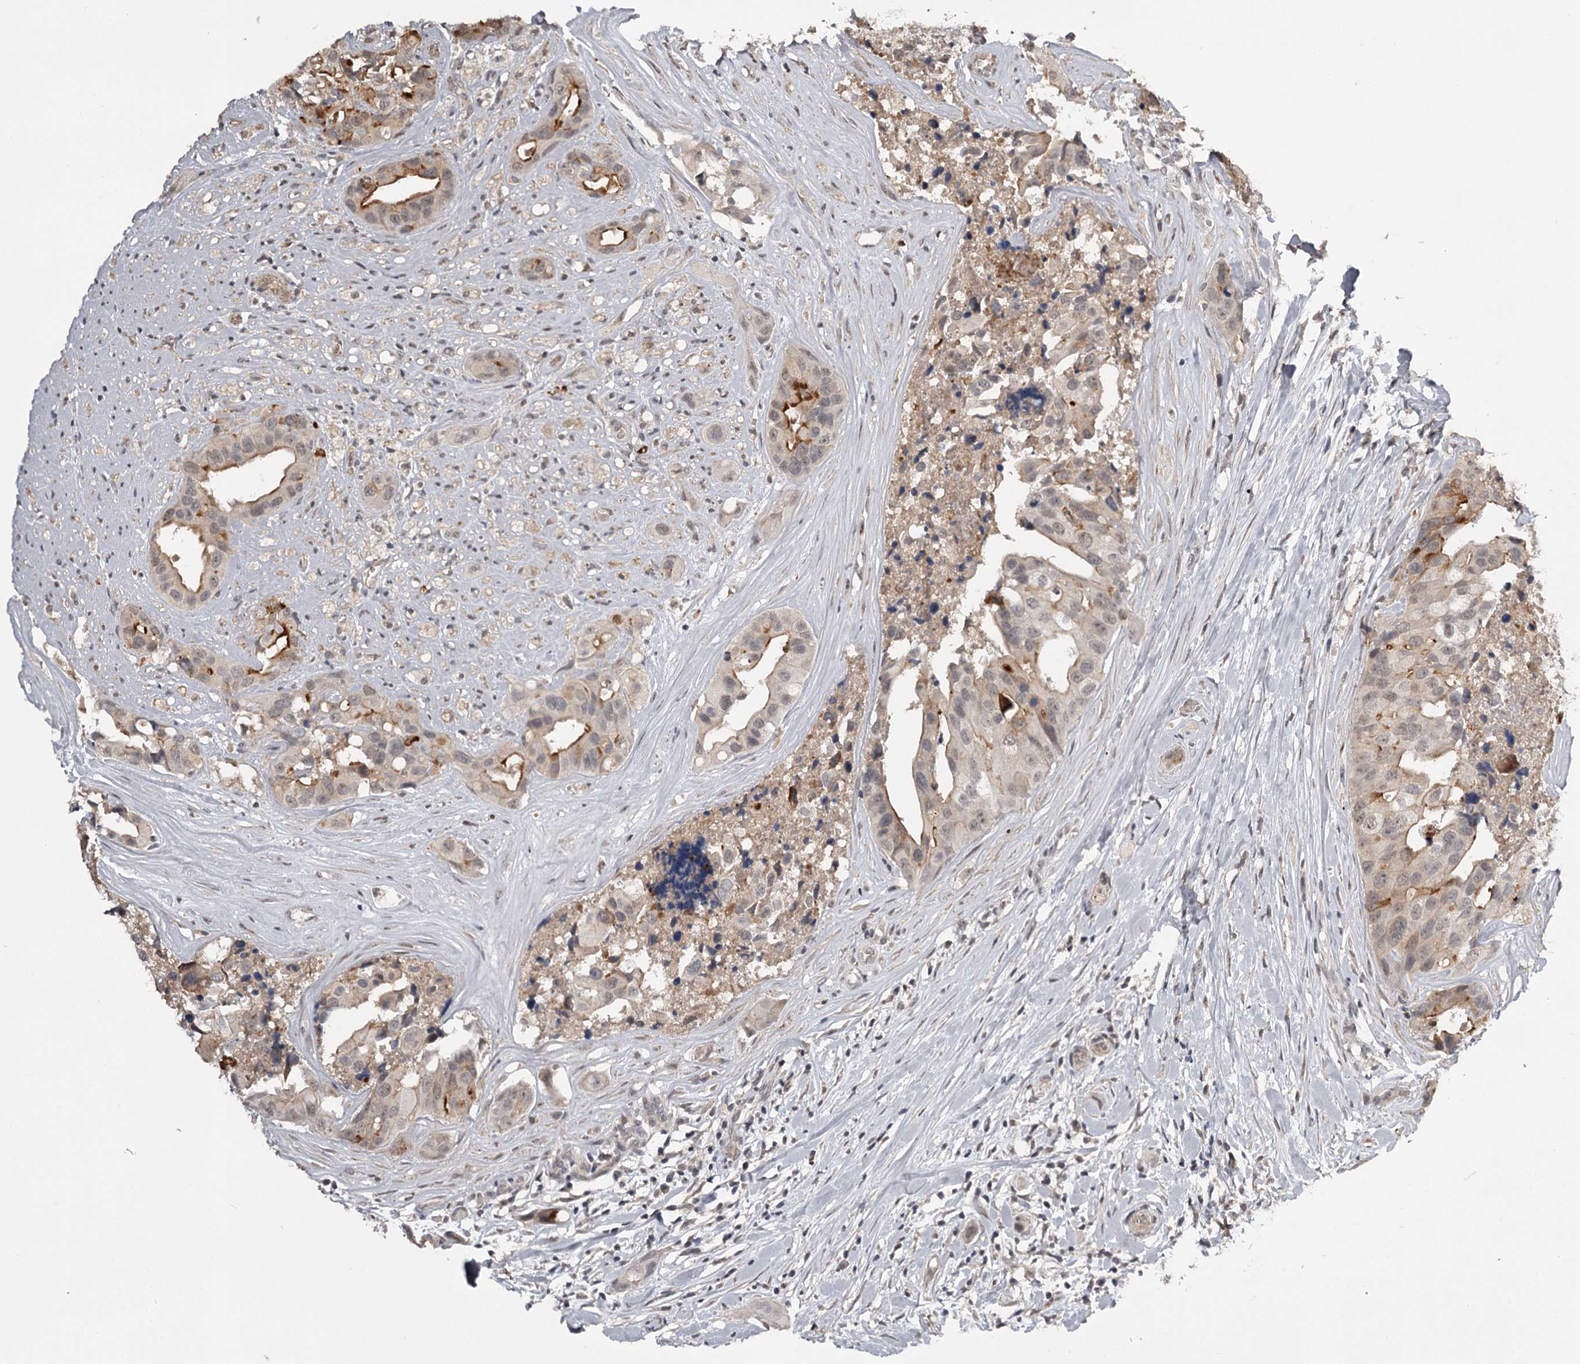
{"staining": {"intensity": "moderate", "quantity": "<25%", "location": "cytoplasmic/membranous"}, "tissue": "head and neck cancer", "cell_type": "Tumor cells", "image_type": "cancer", "snomed": [{"axis": "morphology", "description": "Adenocarcinoma, NOS"}, {"axis": "morphology", "description": "Adenocarcinoma, metastatic, NOS"}, {"axis": "topography", "description": "Head-Neck"}], "caption": "IHC photomicrograph of neoplastic tissue: metastatic adenocarcinoma (head and neck) stained using IHC demonstrates low levels of moderate protein expression localized specifically in the cytoplasmic/membranous of tumor cells, appearing as a cytoplasmic/membranous brown color.", "gene": "CWF19L2", "patient": {"sex": "male", "age": 75}}